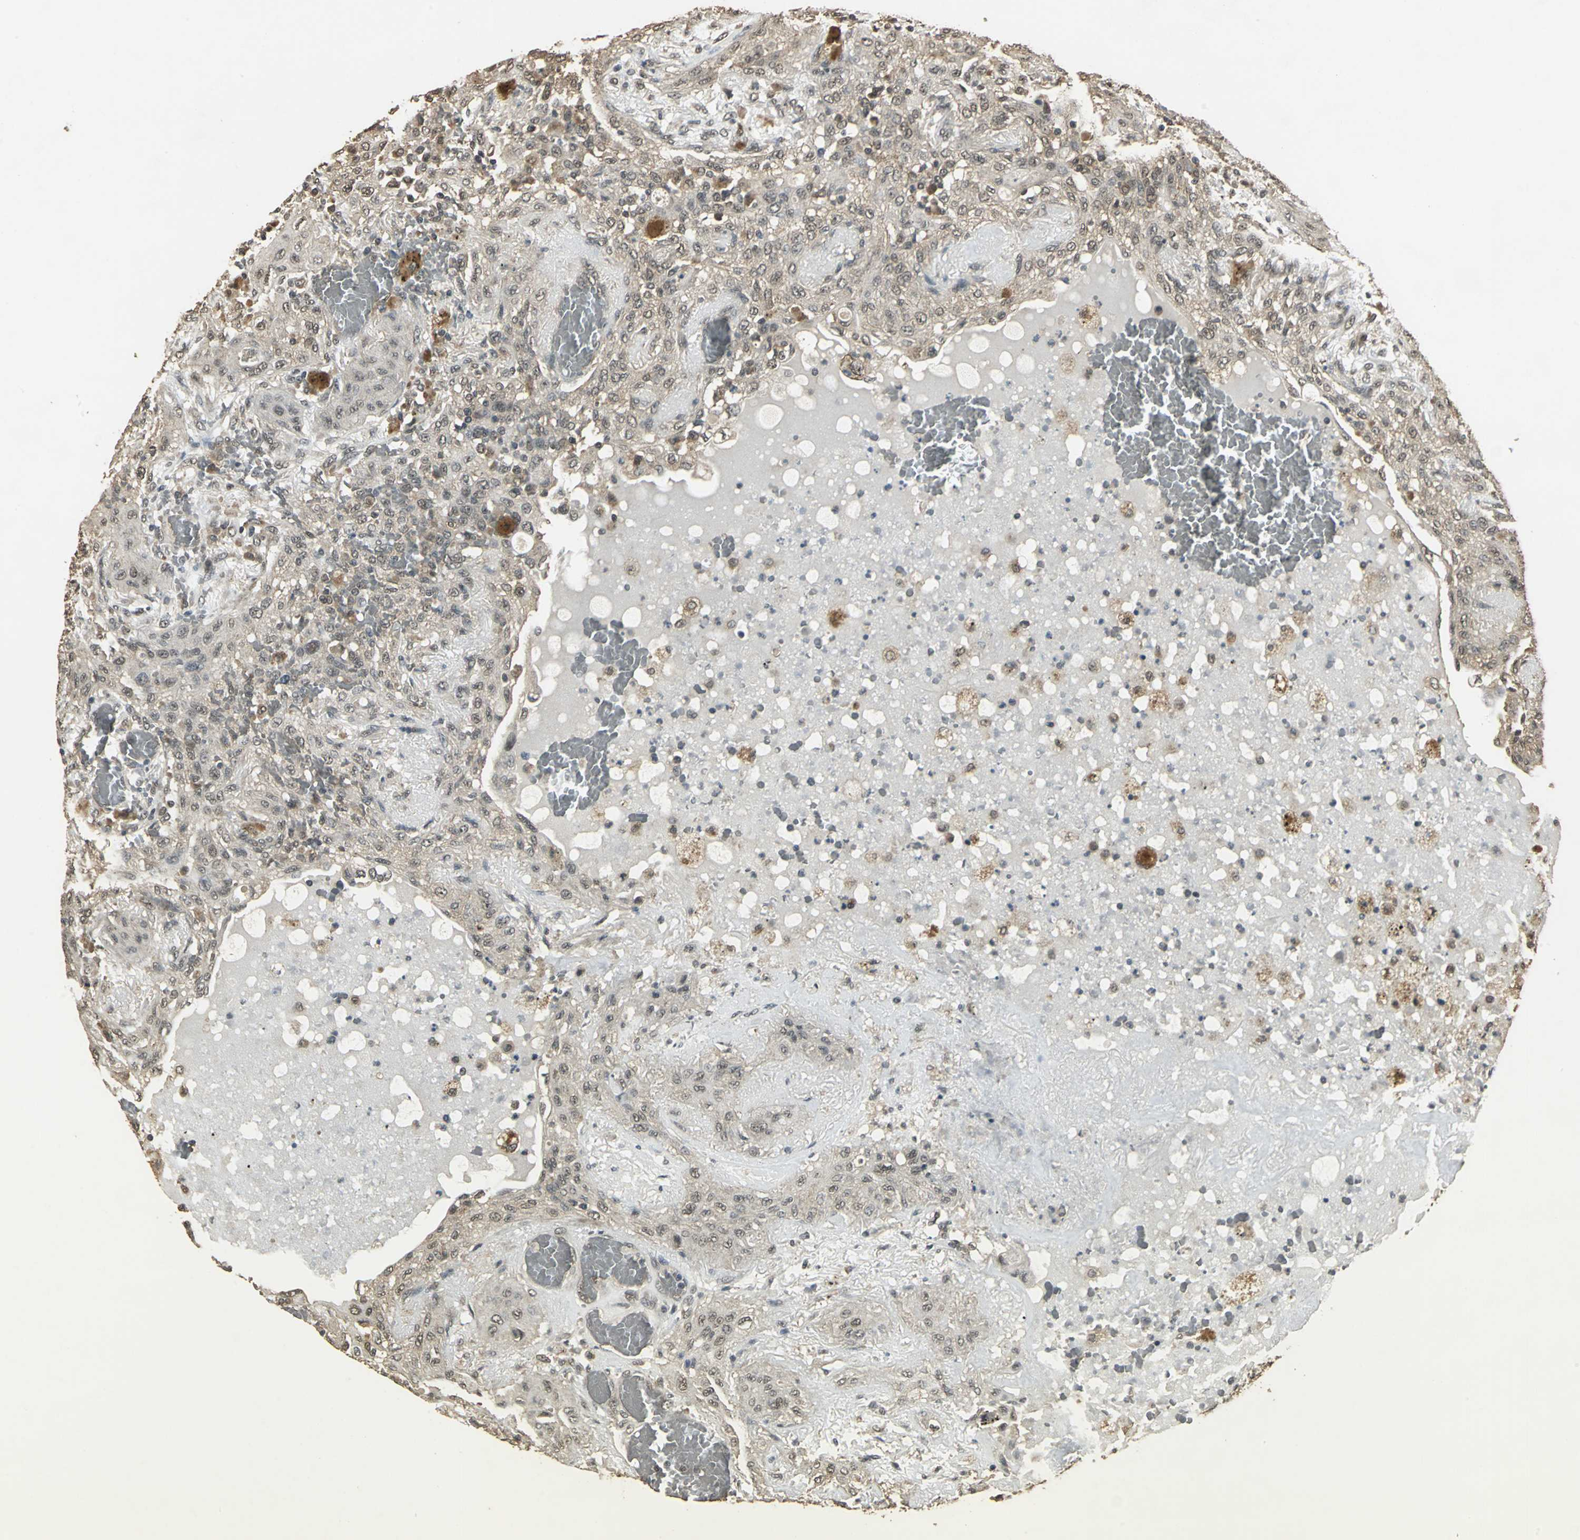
{"staining": {"intensity": "weak", "quantity": "25%-75%", "location": "cytoplasmic/membranous"}, "tissue": "lung cancer", "cell_type": "Tumor cells", "image_type": "cancer", "snomed": [{"axis": "morphology", "description": "Squamous cell carcinoma, NOS"}, {"axis": "topography", "description": "Lung"}], "caption": "Weak cytoplasmic/membranous staining is seen in approximately 25%-75% of tumor cells in lung squamous cell carcinoma. Using DAB (brown) and hematoxylin (blue) stains, captured at high magnification using brightfield microscopy.", "gene": "UCHL5", "patient": {"sex": "female", "age": 47}}